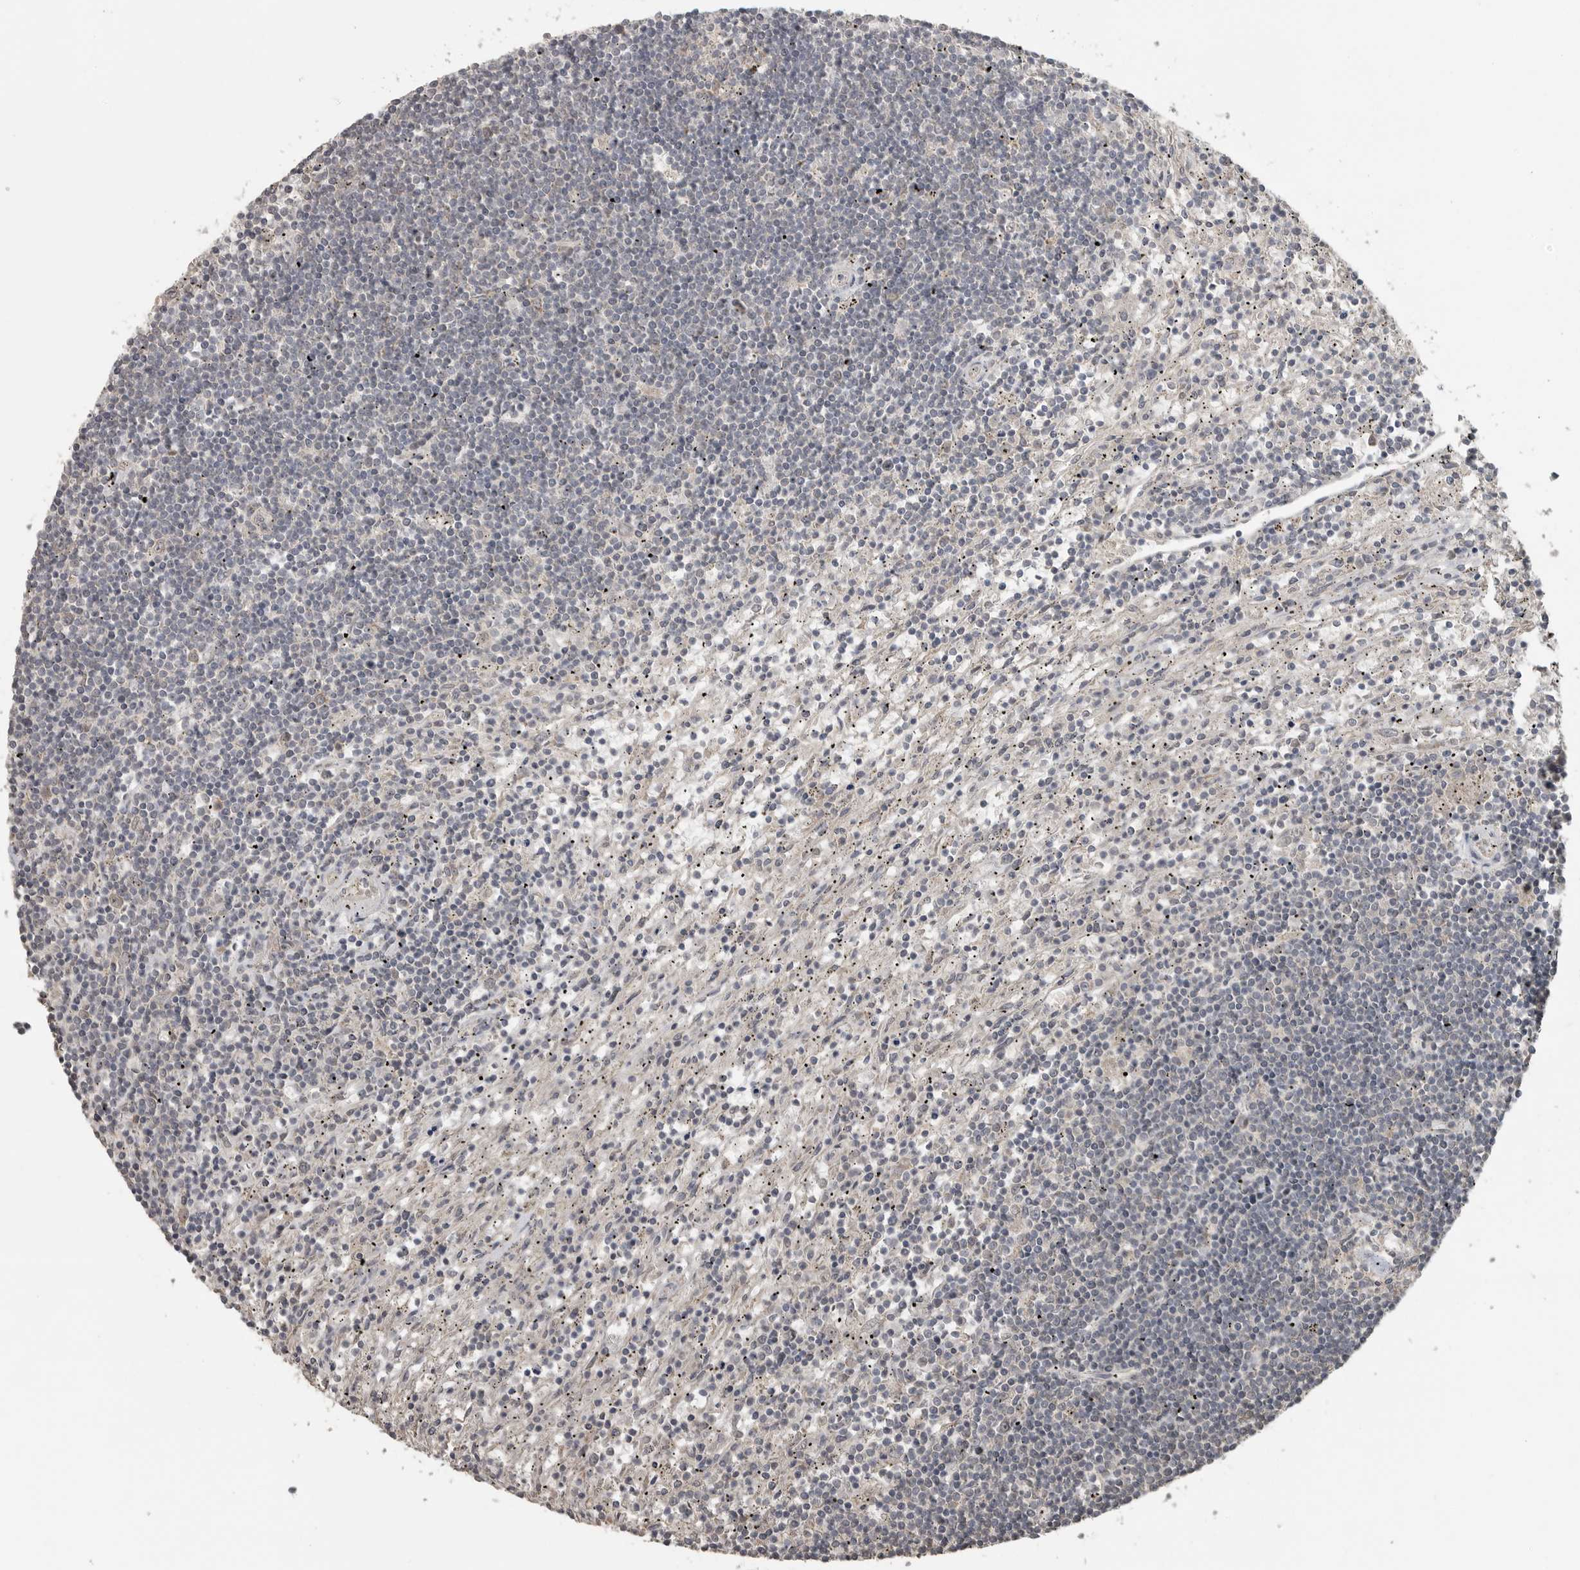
{"staining": {"intensity": "negative", "quantity": "none", "location": "none"}, "tissue": "lymphoma", "cell_type": "Tumor cells", "image_type": "cancer", "snomed": [{"axis": "morphology", "description": "Malignant lymphoma, non-Hodgkin's type, Low grade"}, {"axis": "topography", "description": "Spleen"}], "caption": "Low-grade malignant lymphoma, non-Hodgkin's type was stained to show a protein in brown. There is no significant staining in tumor cells.", "gene": "LLGL1", "patient": {"sex": "male", "age": 76}}